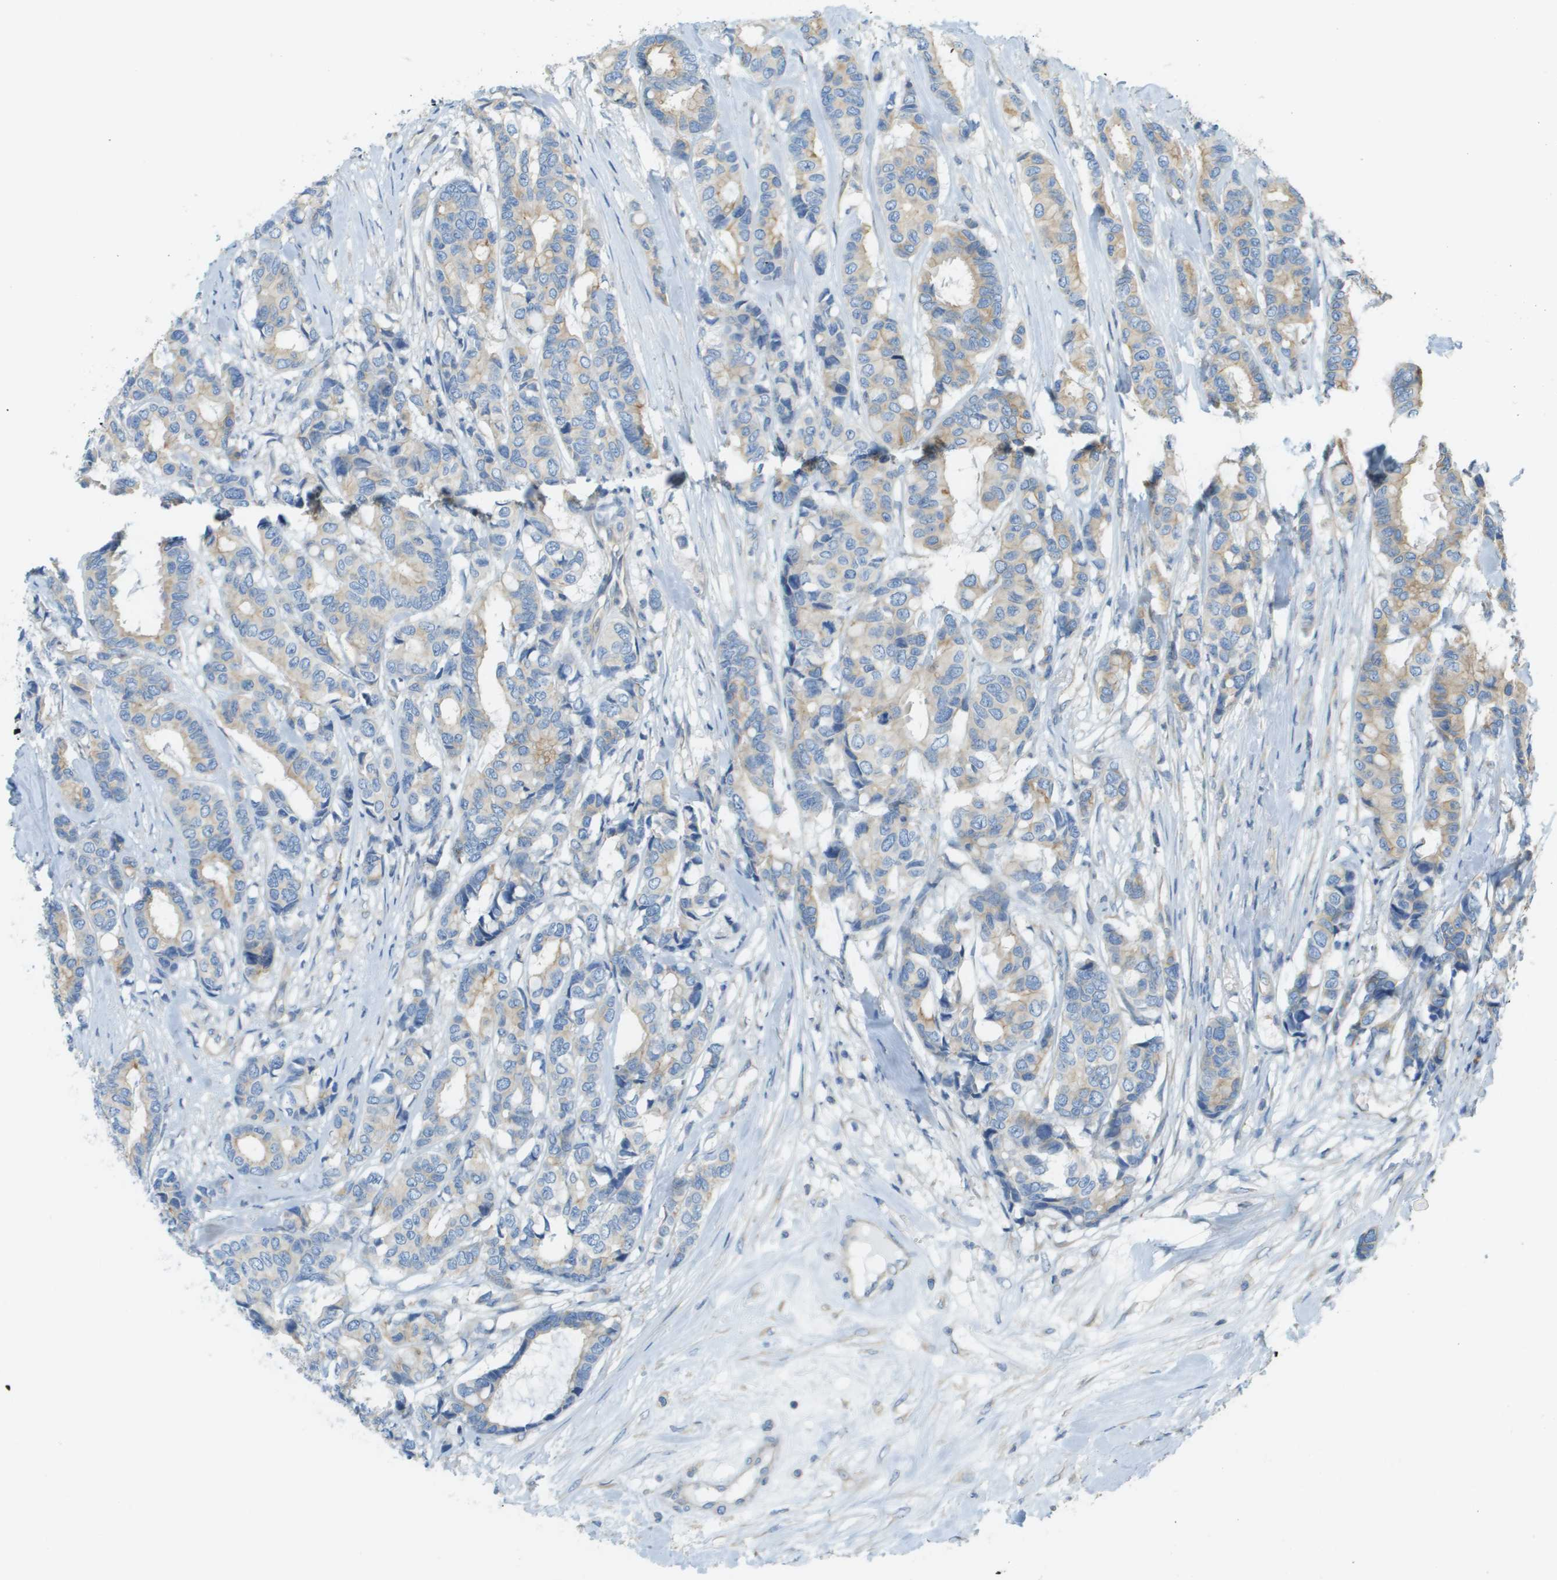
{"staining": {"intensity": "weak", "quantity": "25%-75%", "location": "cytoplasmic/membranous"}, "tissue": "breast cancer", "cell_type": "Tumor cells", "image_type": "cancer", "snomed": [{"axis": "morphology", "description": "Duct carcinoma"}, {"axis": "topography", "description": "Breast"}], "caption": "Immunohistochemistry (IHC) staining of invasive ductal carcinoma (breast), which exhibits low levels of weak cytoplasmic/membranous positivity in about 25%-75% of tumor cells indicating weak cytoplasmic/membranous protein expression. The staining was performed using DAB (3,3'-diaminobenzidine) (brown) for protein detection and nuclei were counterstained in hematoxylin (blue).", "gene": "DNAJB11", "patient": {"sex": "female", "age": 87}}